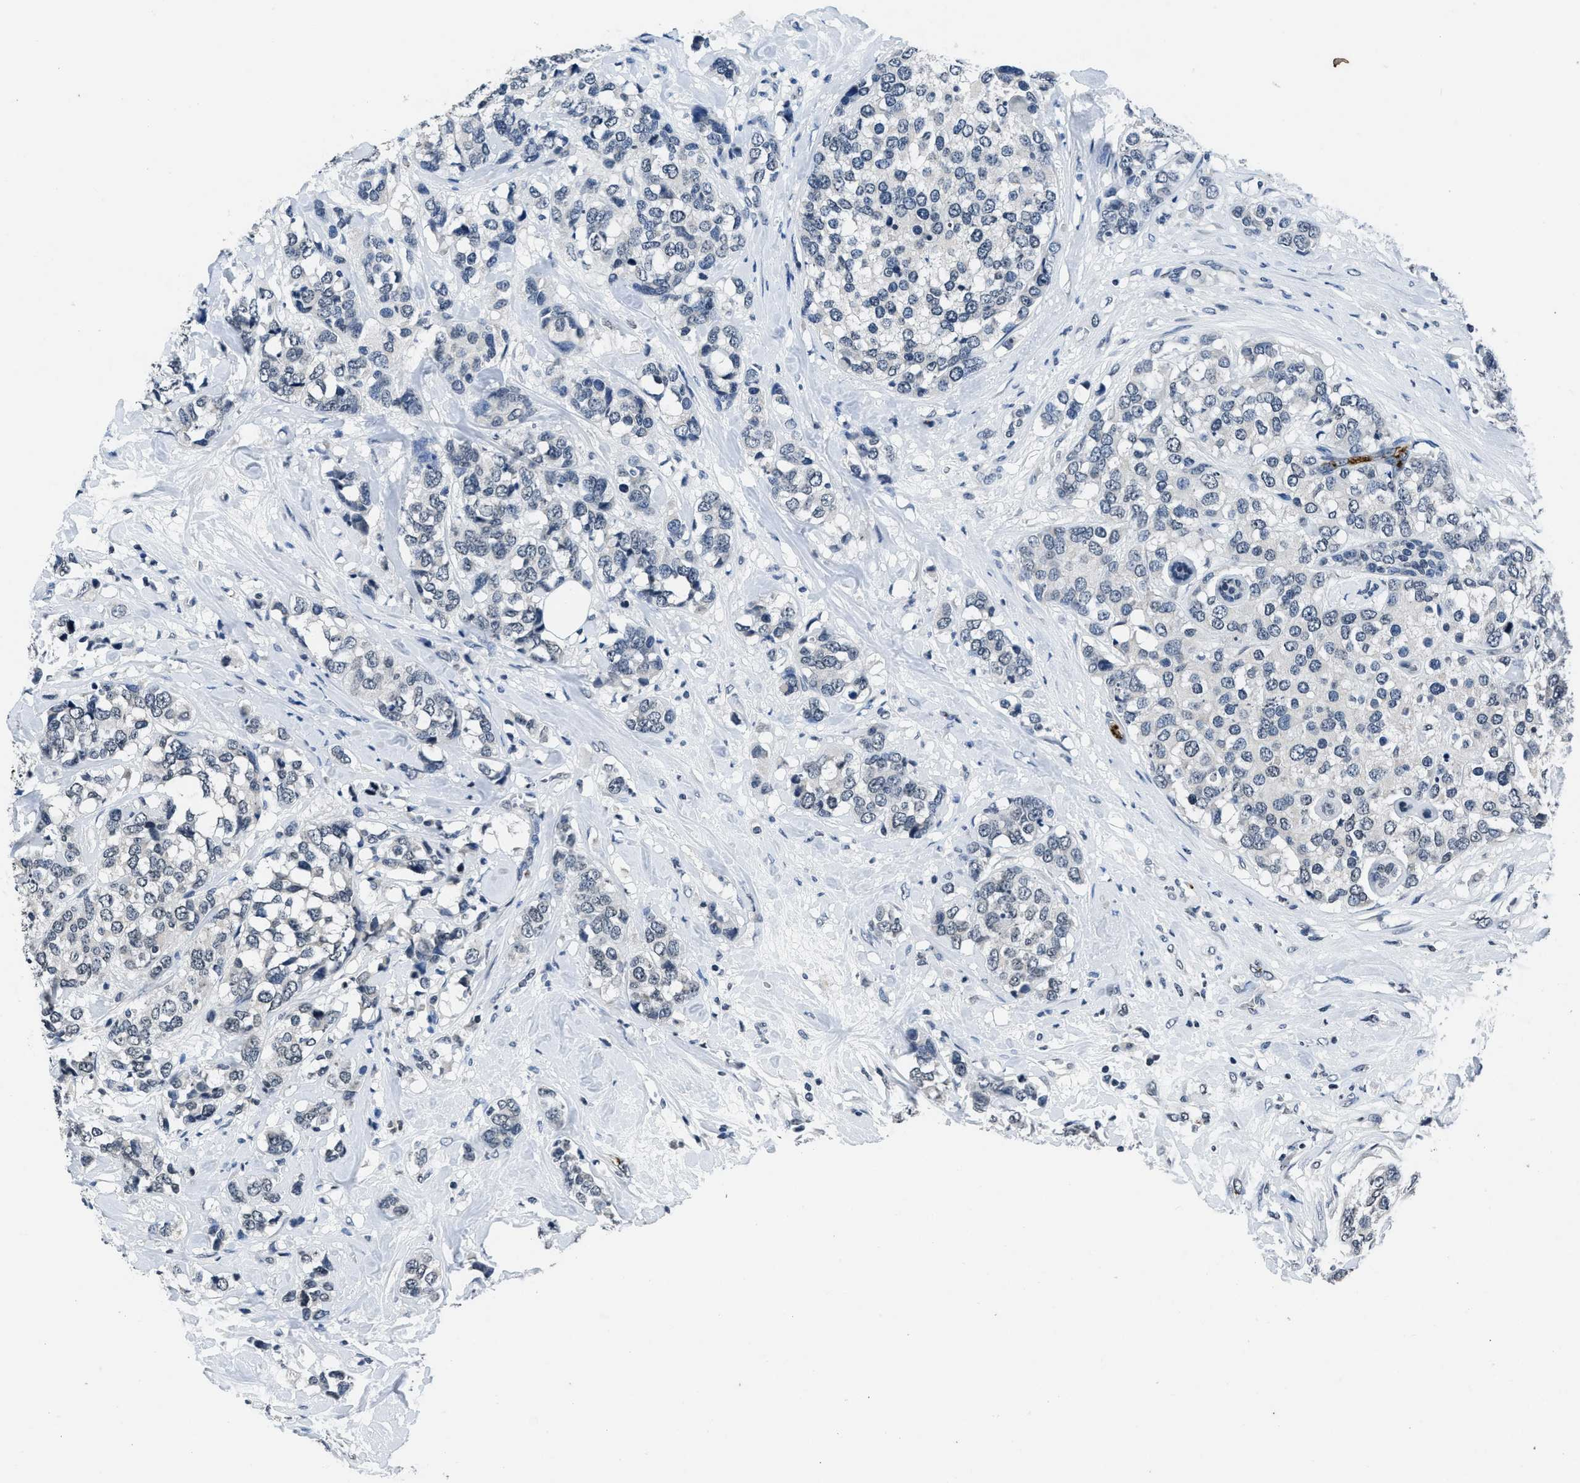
{"staining": {"intensity": "negative", "quantity": "none", "location": "none"}, "tissue": "breast cancer", "cell_type": "Tumor cells", "image_type": "cancer", "snomed": [{"axis": "morphology", "description": "Lobular carcinoma"}, {"axis": "topography", "description": "Breast"}], "caption": "Human breast lobular carcinoma stained for a protein using IHC reveals no expression in tumor cells.", "gene": "ITGA2B", "patient": {"sex": "female", "age": 59}}